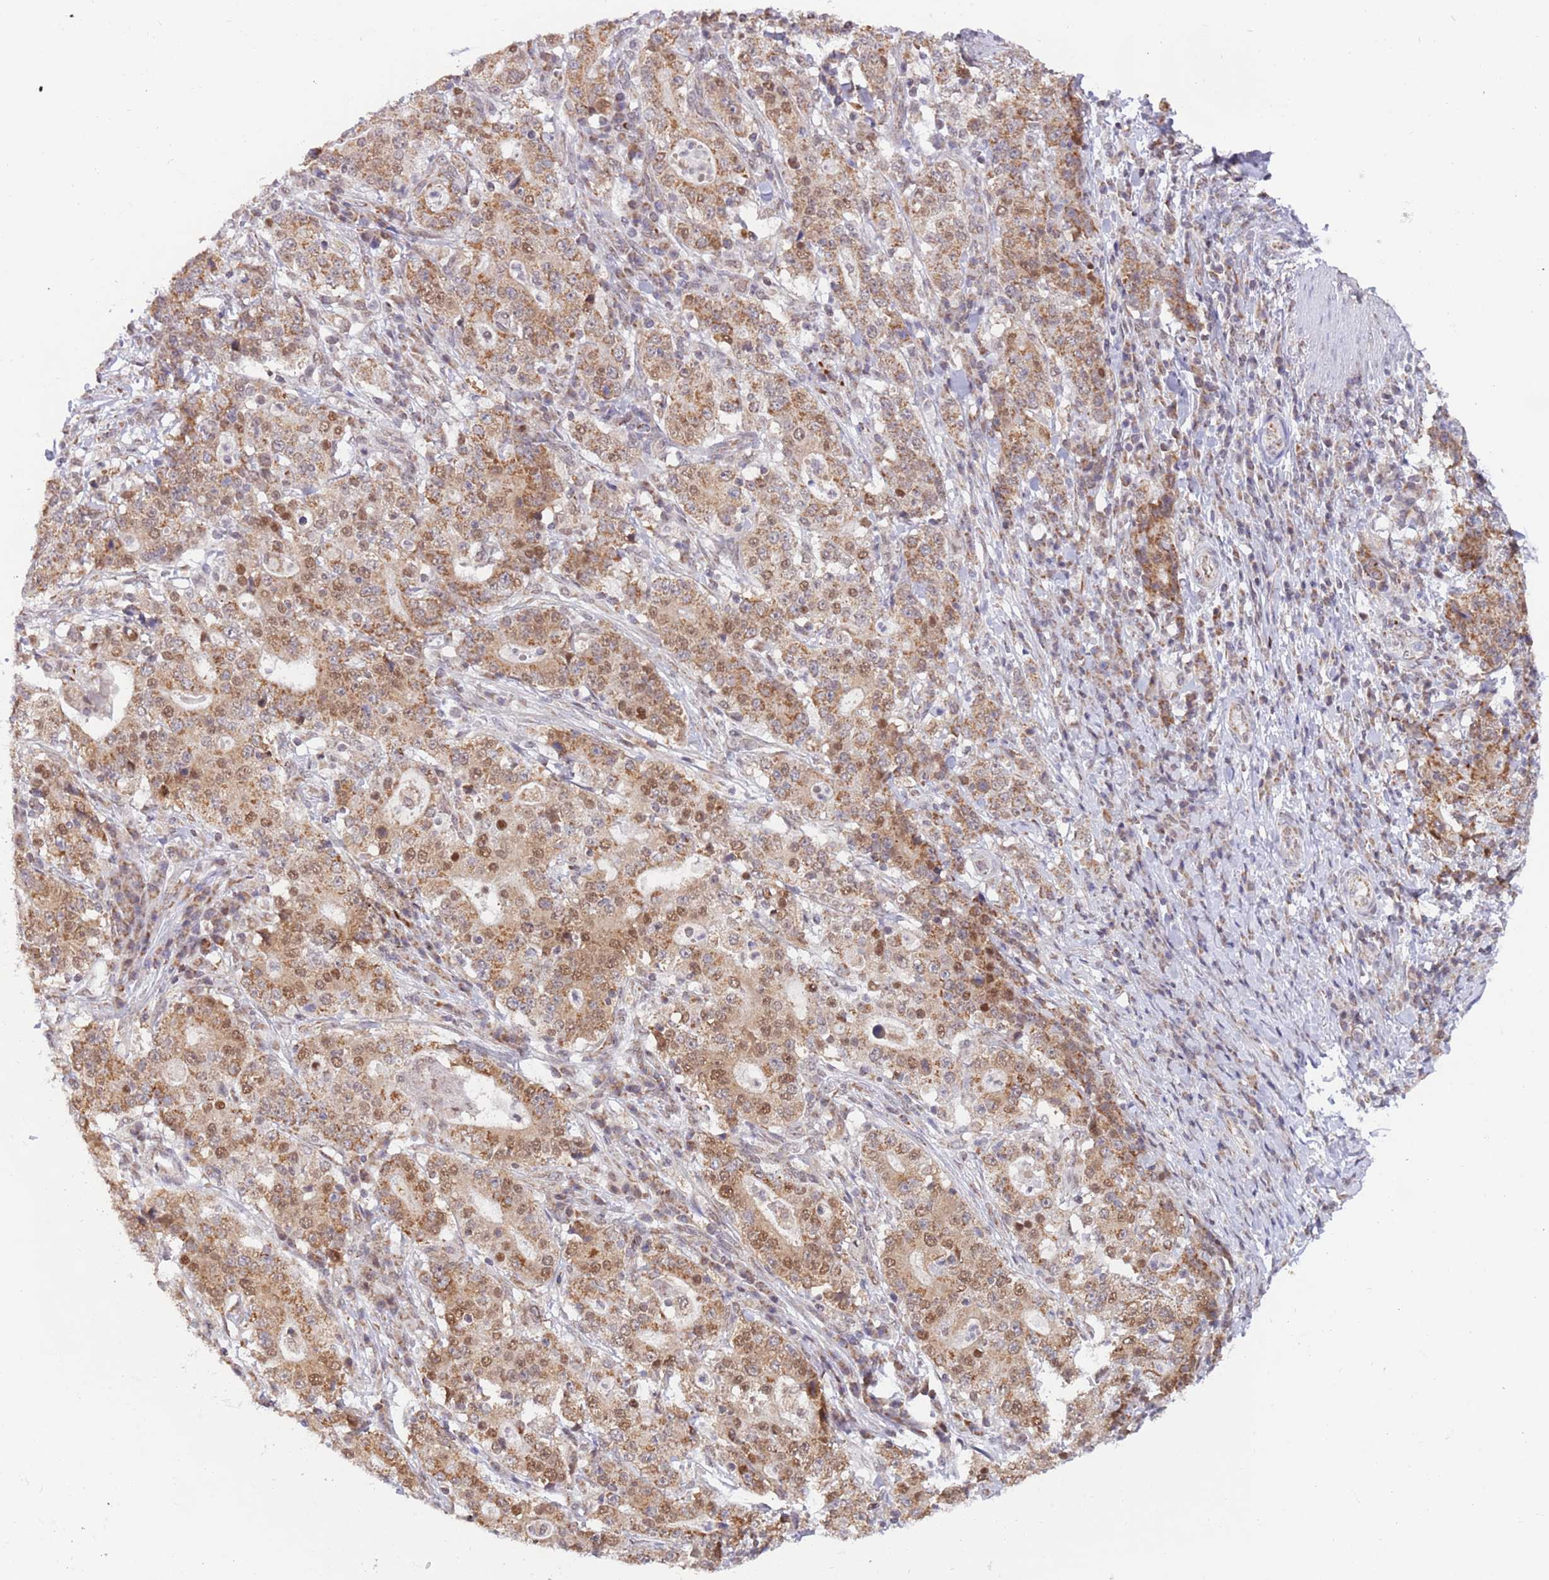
{"staining": {"intensity": "moderate", "quantity": ">75%", "location": "cytoplasmic/membranous,nuclear"}, "tissue": "stomach cancer", "cell_type": "Tumor cells", "image_type": "cancer", "snomed": [{"axis": "morphology", "description": "Normal tissue, NOS"}, {"axis": "morphology", "description": "Adenocarcinoma, NOS"}, {"axis": "topography", "description": "Stomach, upper"}, {"axis": "topography", "description": "Stomach"}], "caption": "A brown stain labels moderate cytoplasmic/membranous and nuclear staining of a protein in adenocarcinoma (stomach) tumor cells. (Stains: DAB (3,3'-diaminobenzidine) in brown, nuclei in blue, Microscopy: brightfield microscopy at high magnification).", "gene": "TIMM13", "patient": {"sex": "male", "age": 59}}